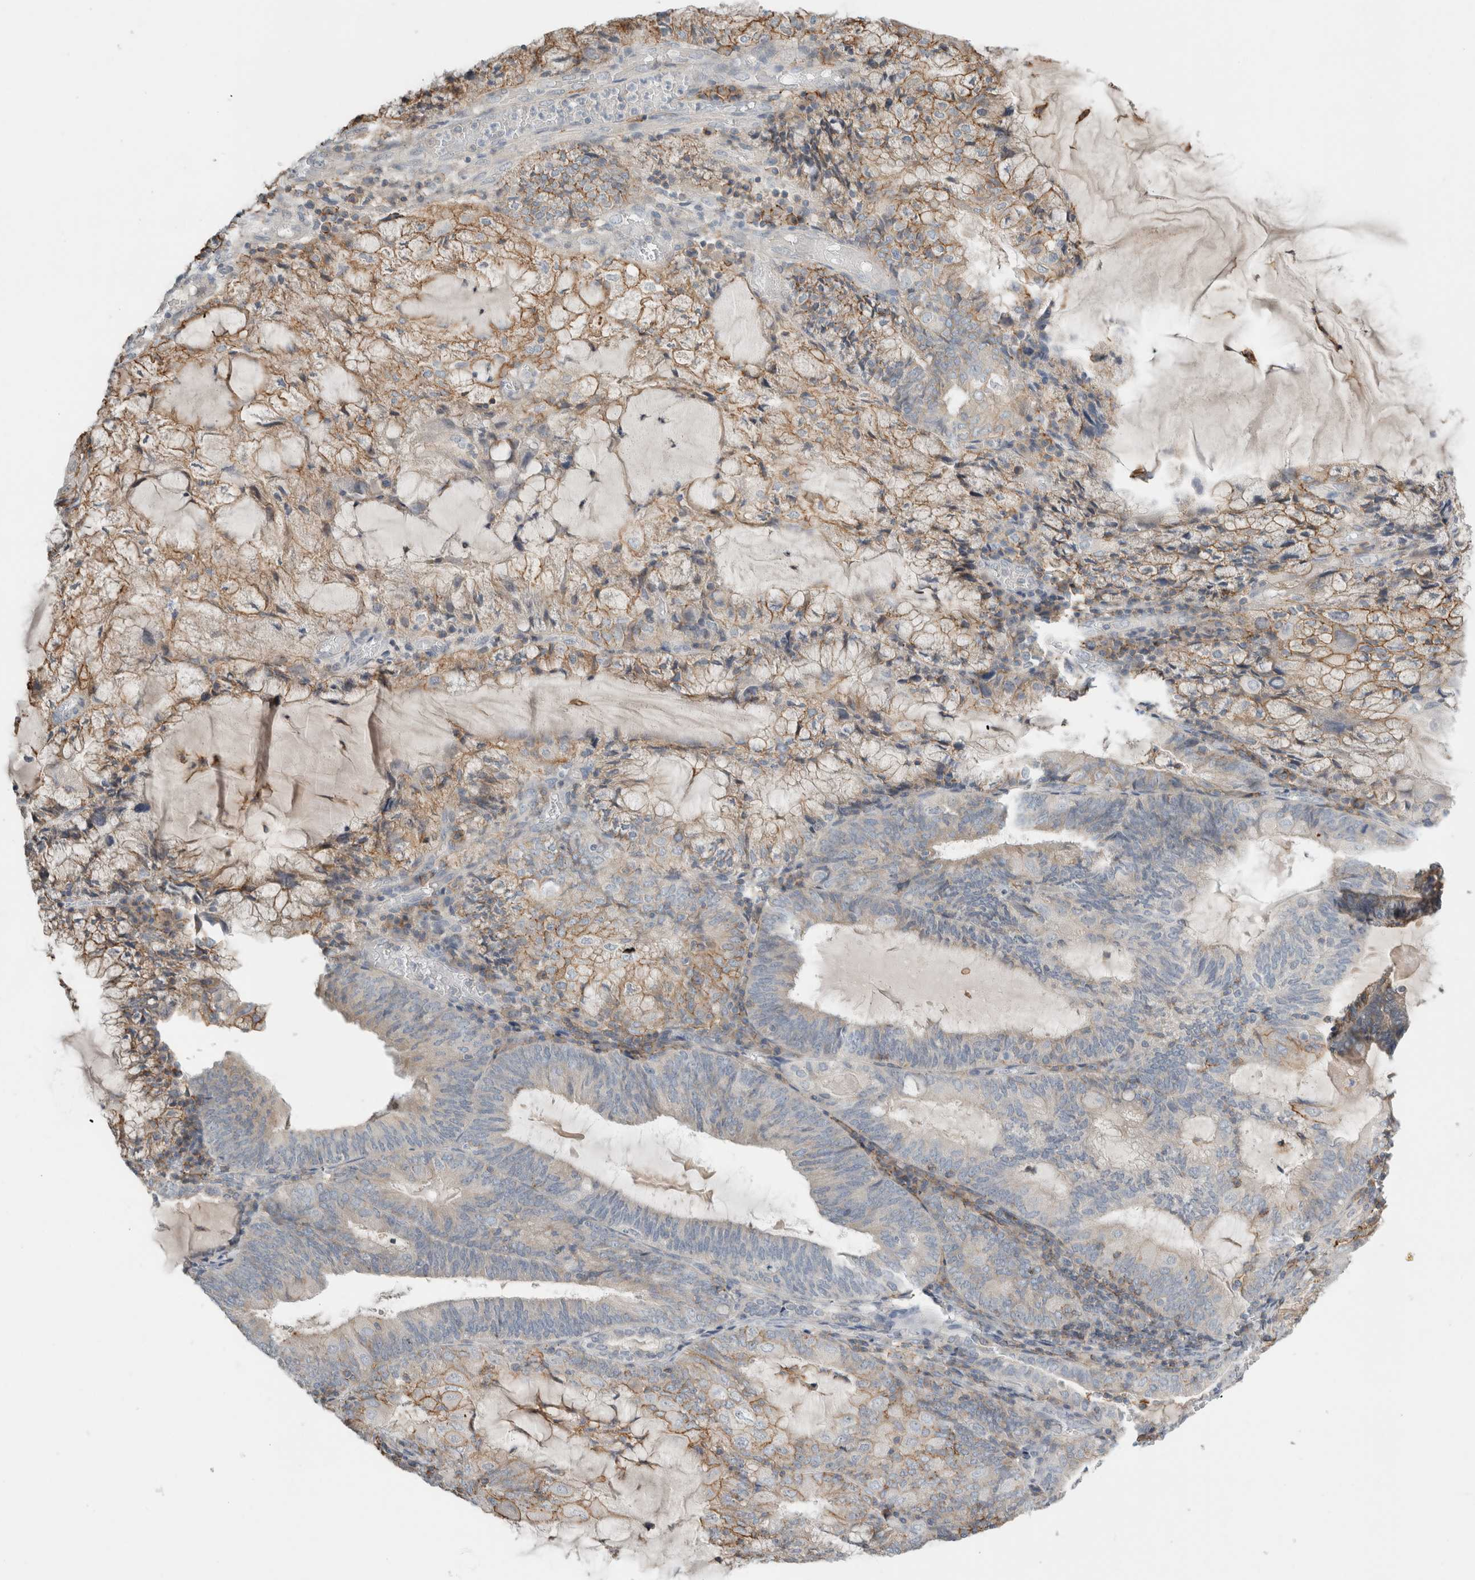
{"staining": {"intensity": "weak", "quantity": "25%-75%", "location": "cytoplasmic/membranous"}, "tissue": "endometrial cancer", "cell_type": "Tumor cells", "image_type": "cancer", "snomed": [{"axis": "morphology", "description": "Adenocarcinoma, NOS"}, {"axis": "topography", "description": "Endometrium"}], "caption": "Endometrial cancer (adenocarcinoma) stained with a protein marker exhibits weak staining in tumor cells.", "gene": "ERCC6L2", "patient": {"sex": "female", "age": 81}}